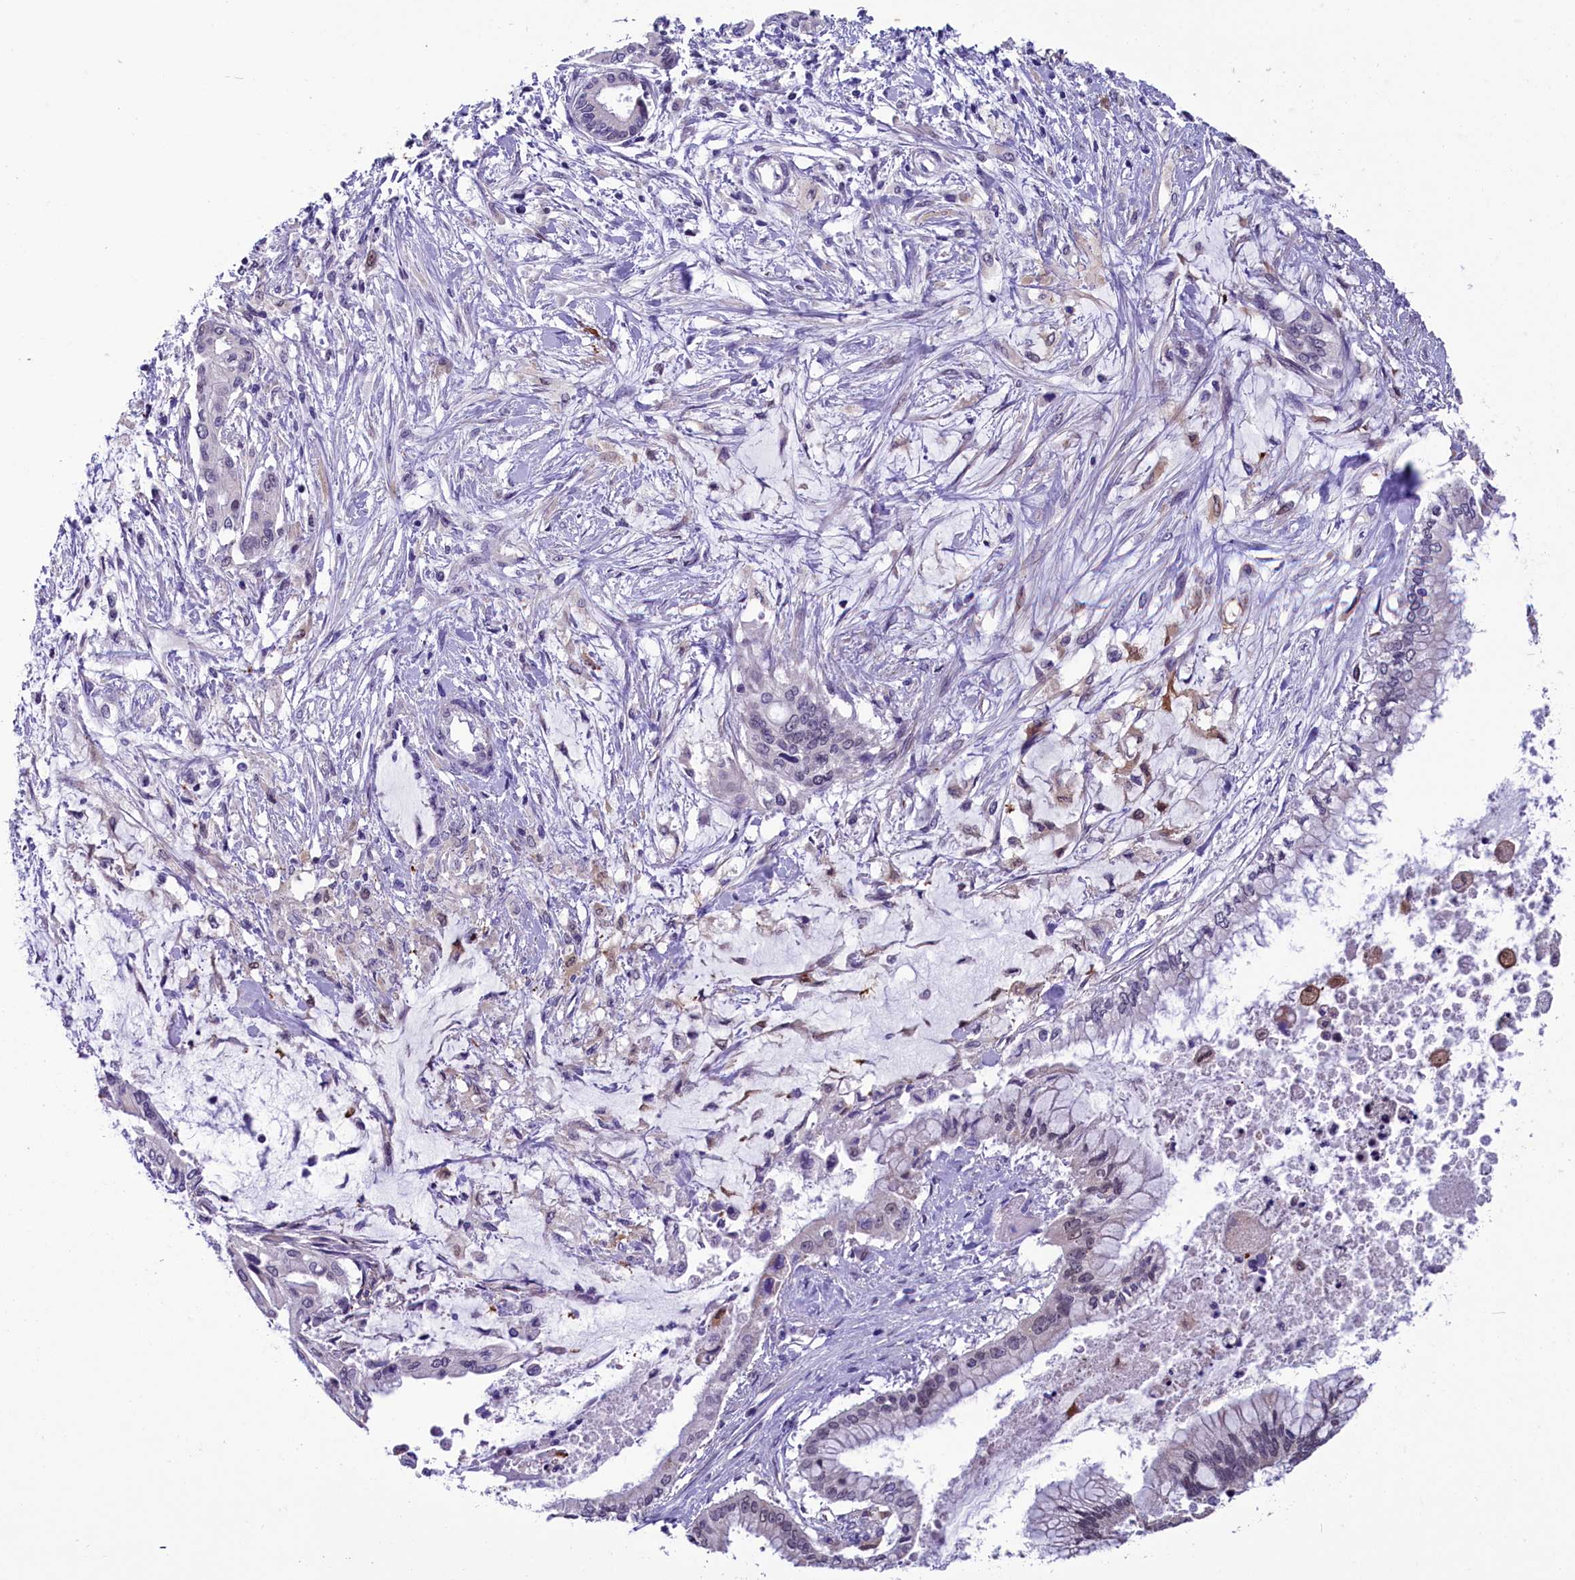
{"staining": {"intensity": "negative", "quantity": "none", "location": "none"}, "tissue": "pancreatic cancer", "cell_type": "Tumor cells", "image_type": "cancer", "snomed": [{"axis": "morphology", "description": "Adenocarcinoma, NOS"}, {"axis": "topography", "description": "Pancreas"}], "caption": "Immunohistochemistry (IHC) of human pancreatic cancer displays no expression in tumor cells.", "gene": "SCD5", "patient": {"sex": "male", "age": 46}}